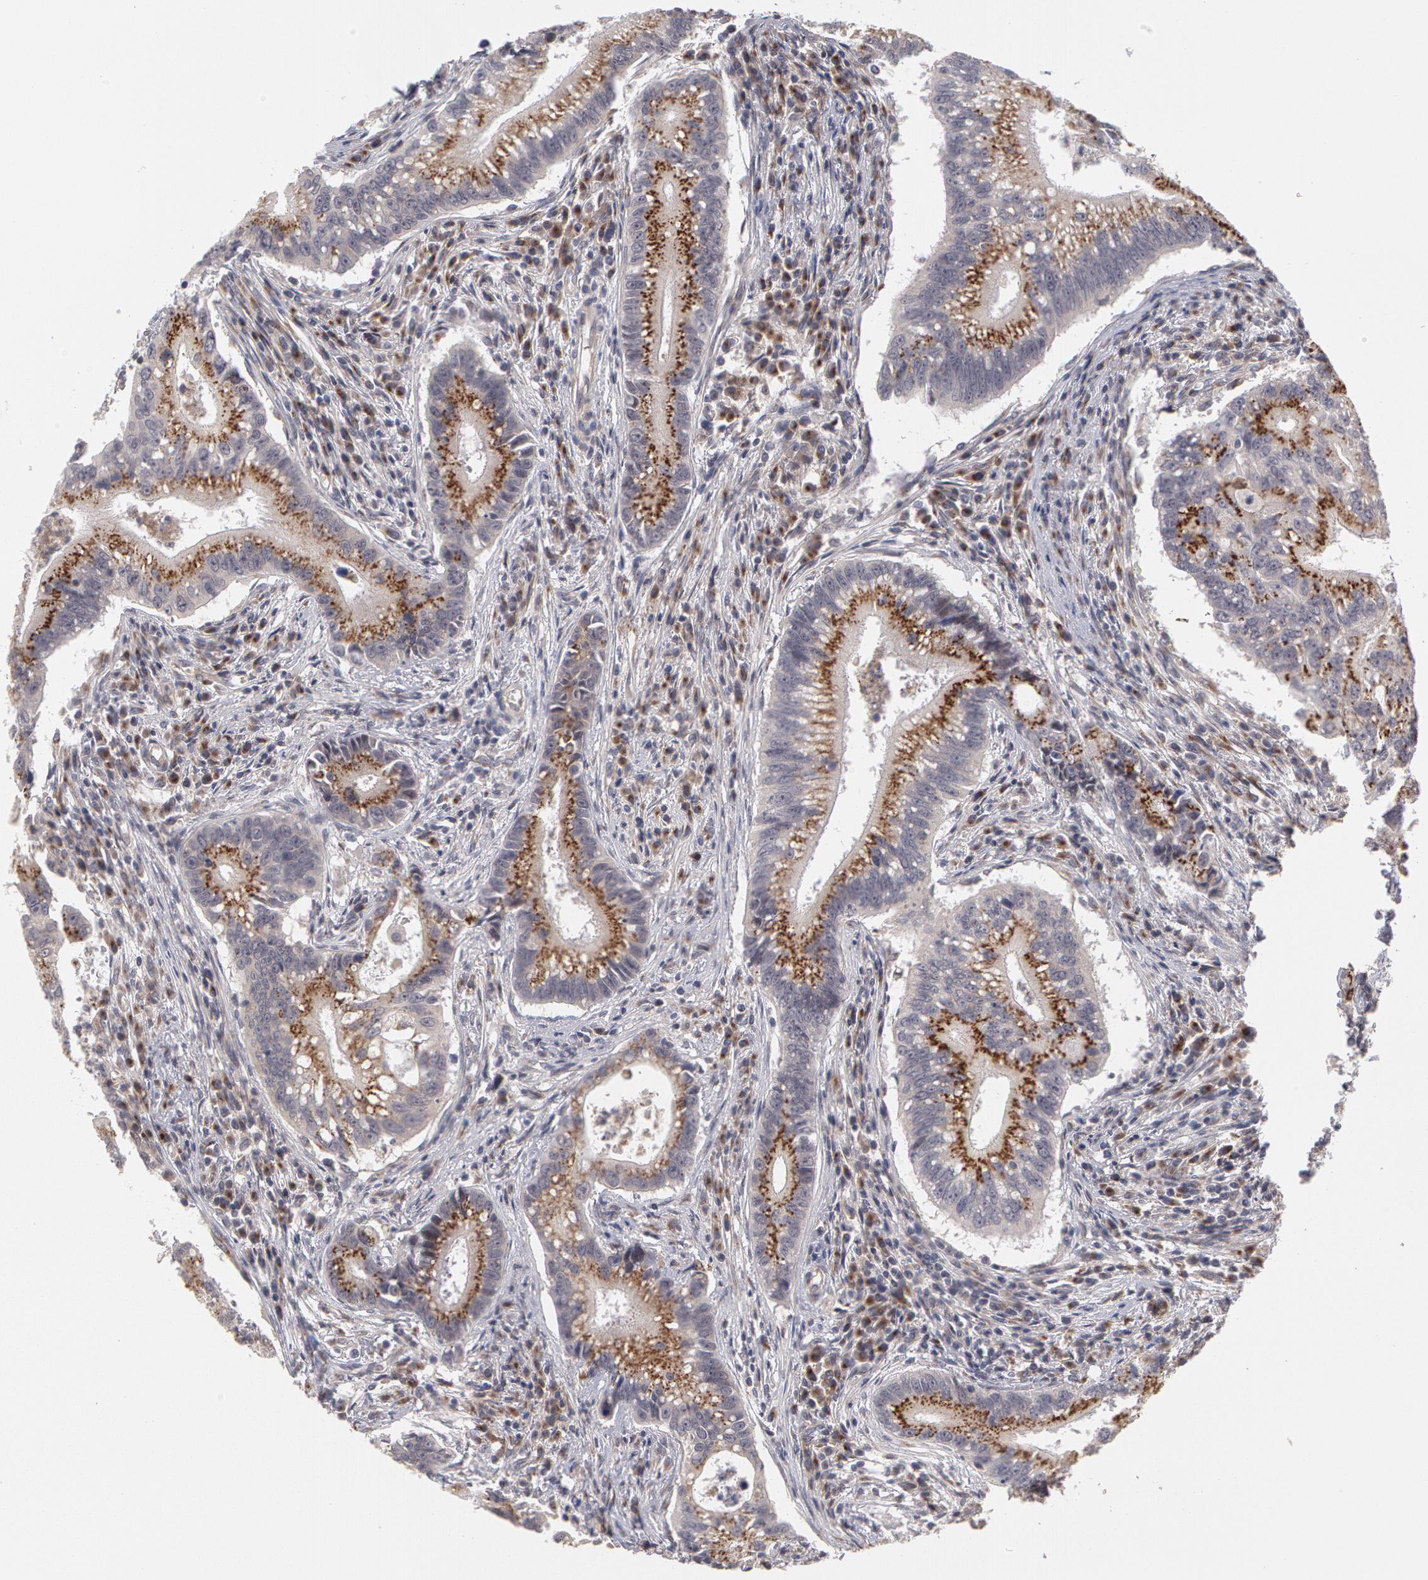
{"staining": {"intensity": "moderate", "quantity": ">75%", "location": "cytoplasmic/membranous"}, "tissue": "colorectal cancer", "cell_type": "Tumor cells", "image_type": "cancer", "snomed": [{"axis": "morphology", "description": "Adenocarcinoma, NOS"}, {"axis": "topography", "description": "Rectum"}], "caption": "Human colorectal cancer stained for a protein (brown) shows moderate cytoplasmic/membranous positive expression in approximately >75% of tumor cells.", "gene": "STX5", "patient": {"sex": "female", "age": 81}}